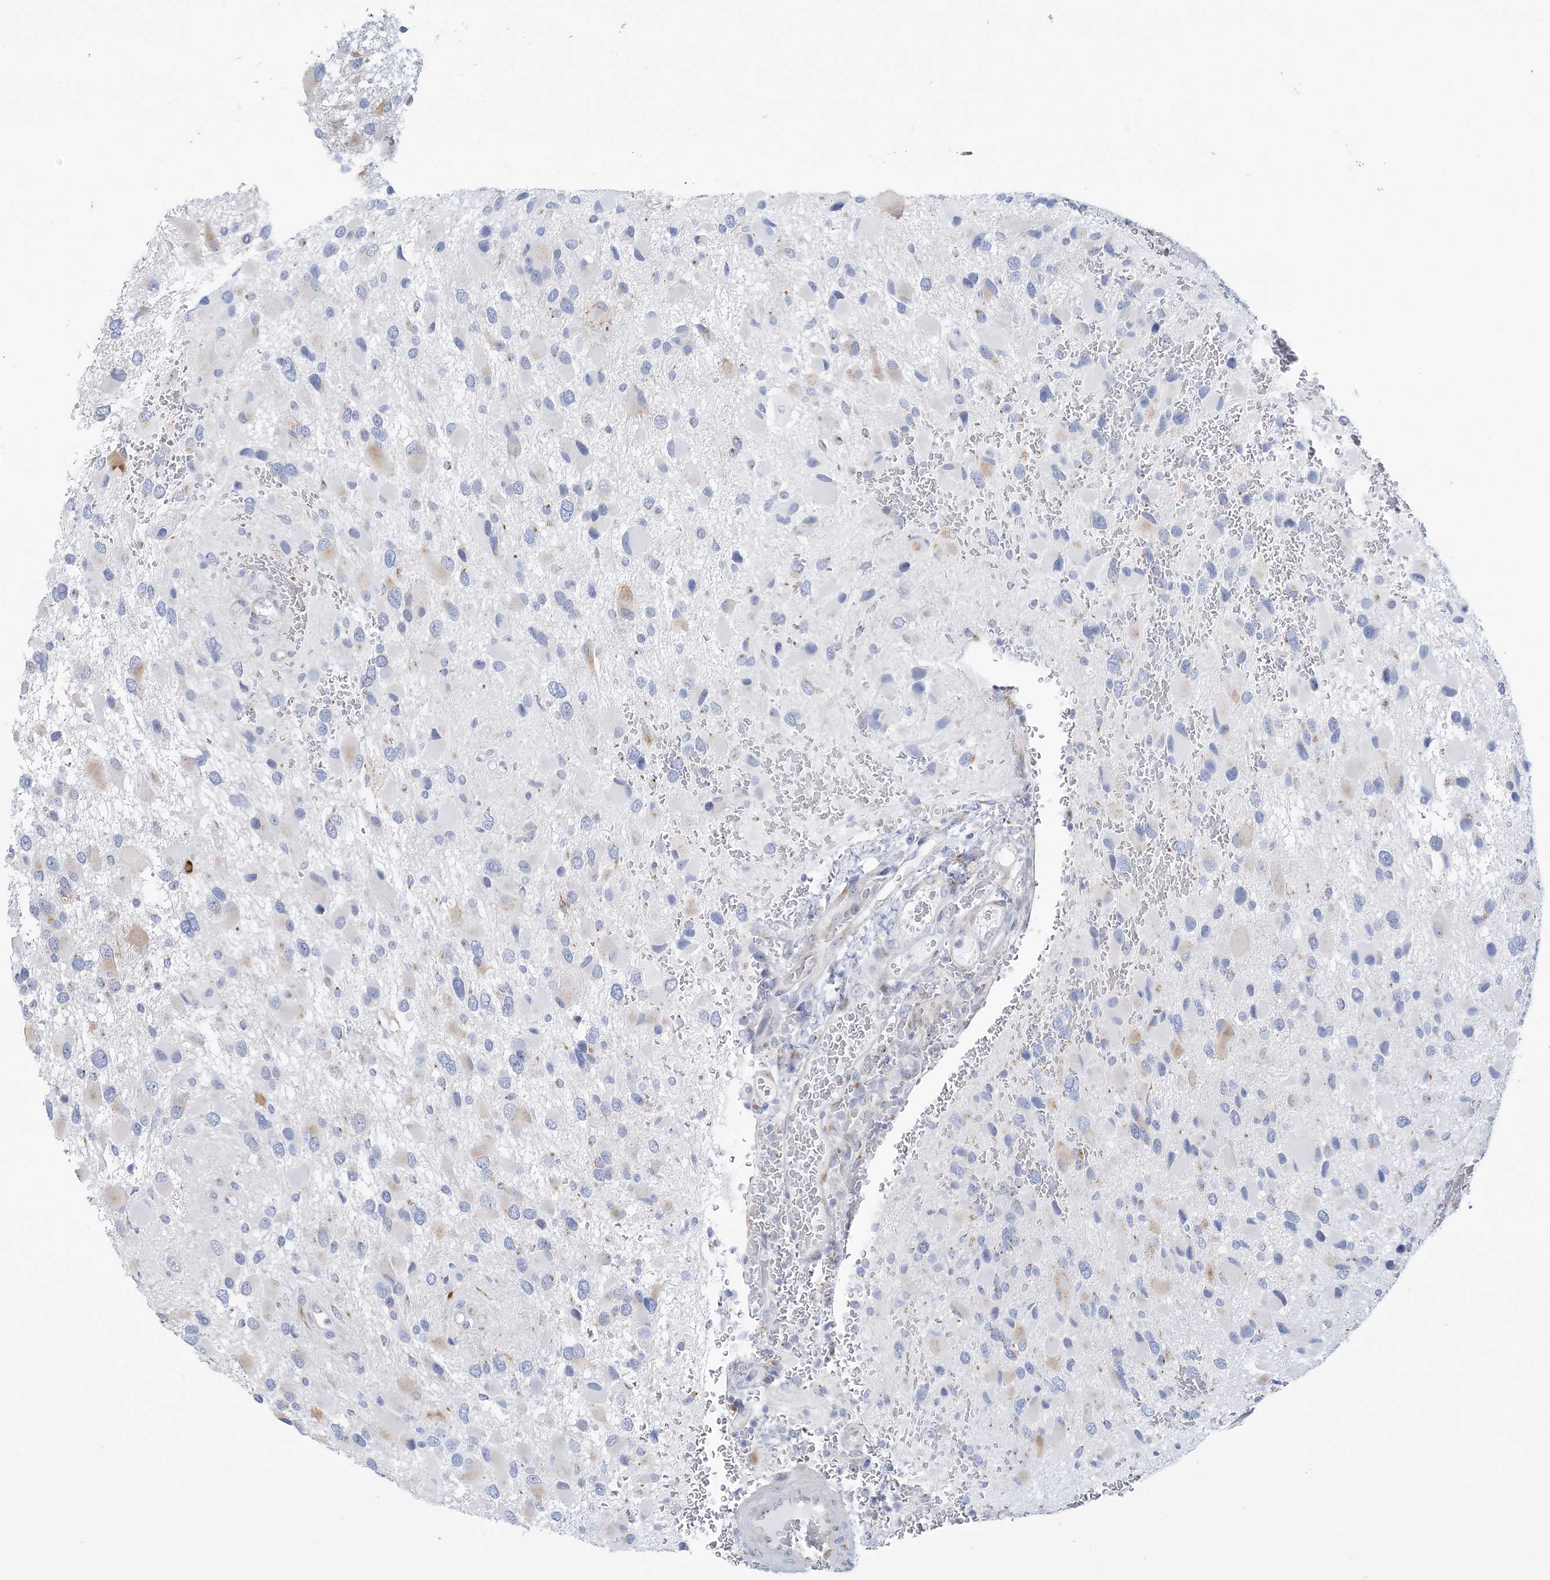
{"staining": {"intensity": "negative", "quantity": "none", "location": "none"}, "tissue": "glioma", "cell_type": "Tumor cells", "image_type": "cancer", "snomed": [{"axis": "morphology", "description": "Glioma, malignant, High grade"}, {"axis": "topography", "description": "Brain"}], "caption": "Glioma was stained to show a protein in brown. There is no significant expression in tumor cells.", "gene": "PLEKHG4B", "patient": {"sex": "male", "age": 53}}